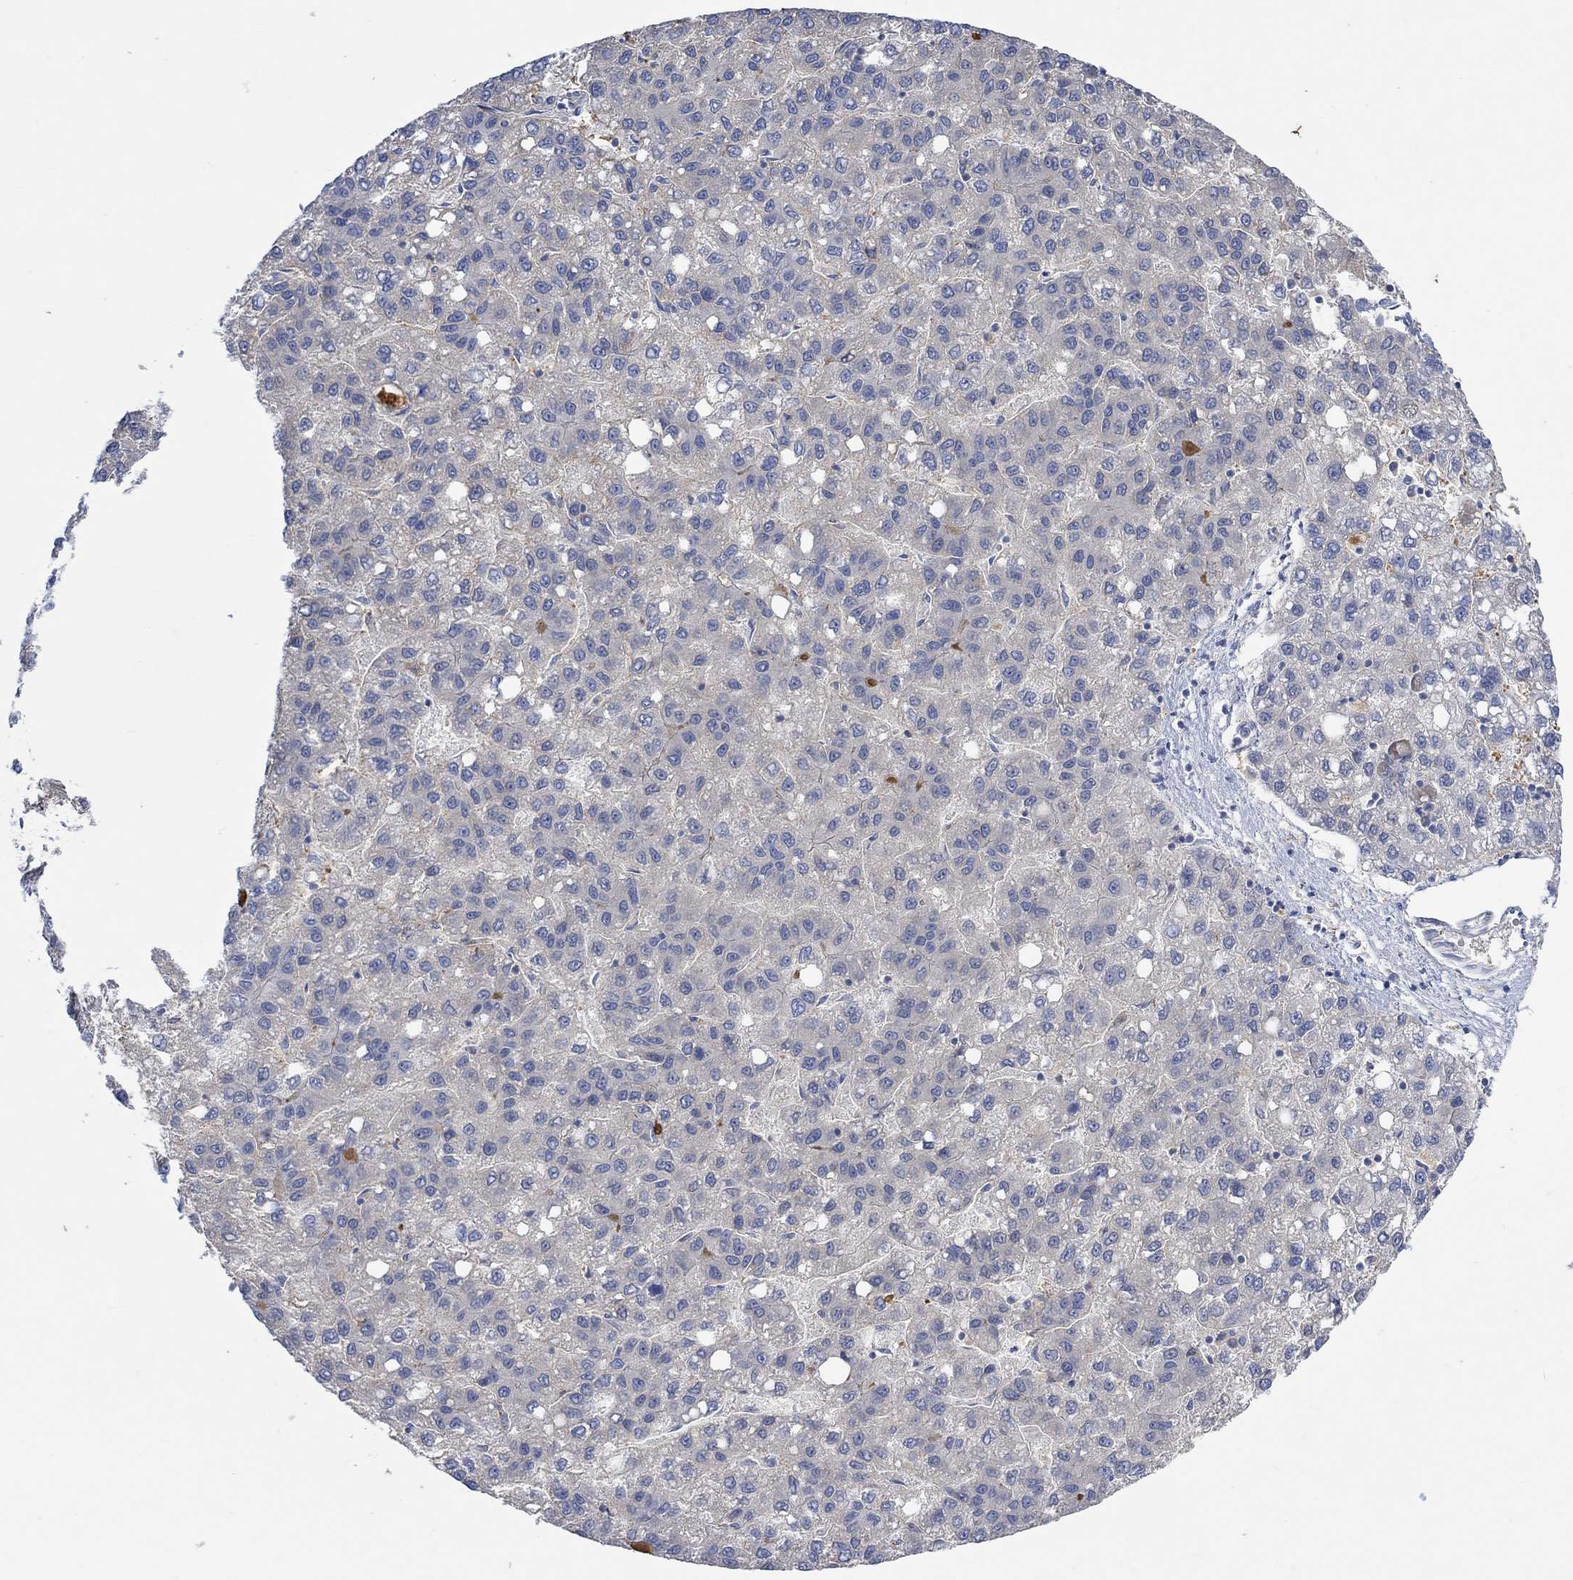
{"staining": {"intensity": "negative", "quantity": "none", "location": "none"}, "tissue": "liver cancer", "cell_type": "Tumor cells", "image_type": "cancer", "snomed": [{"axis": "morphology", "description": "Carcinoma, Hepatocellular, NOS"}, {"axis": "topography", "description": "Liver"}], "caption": "A high-resolution micrograph shows immunohistochemistry (IHC) staining of liver cancer, which reveals no significant staining in tumor cells.", "gene": "MSTN", "patient": {"sex": "female", "age": 82}}